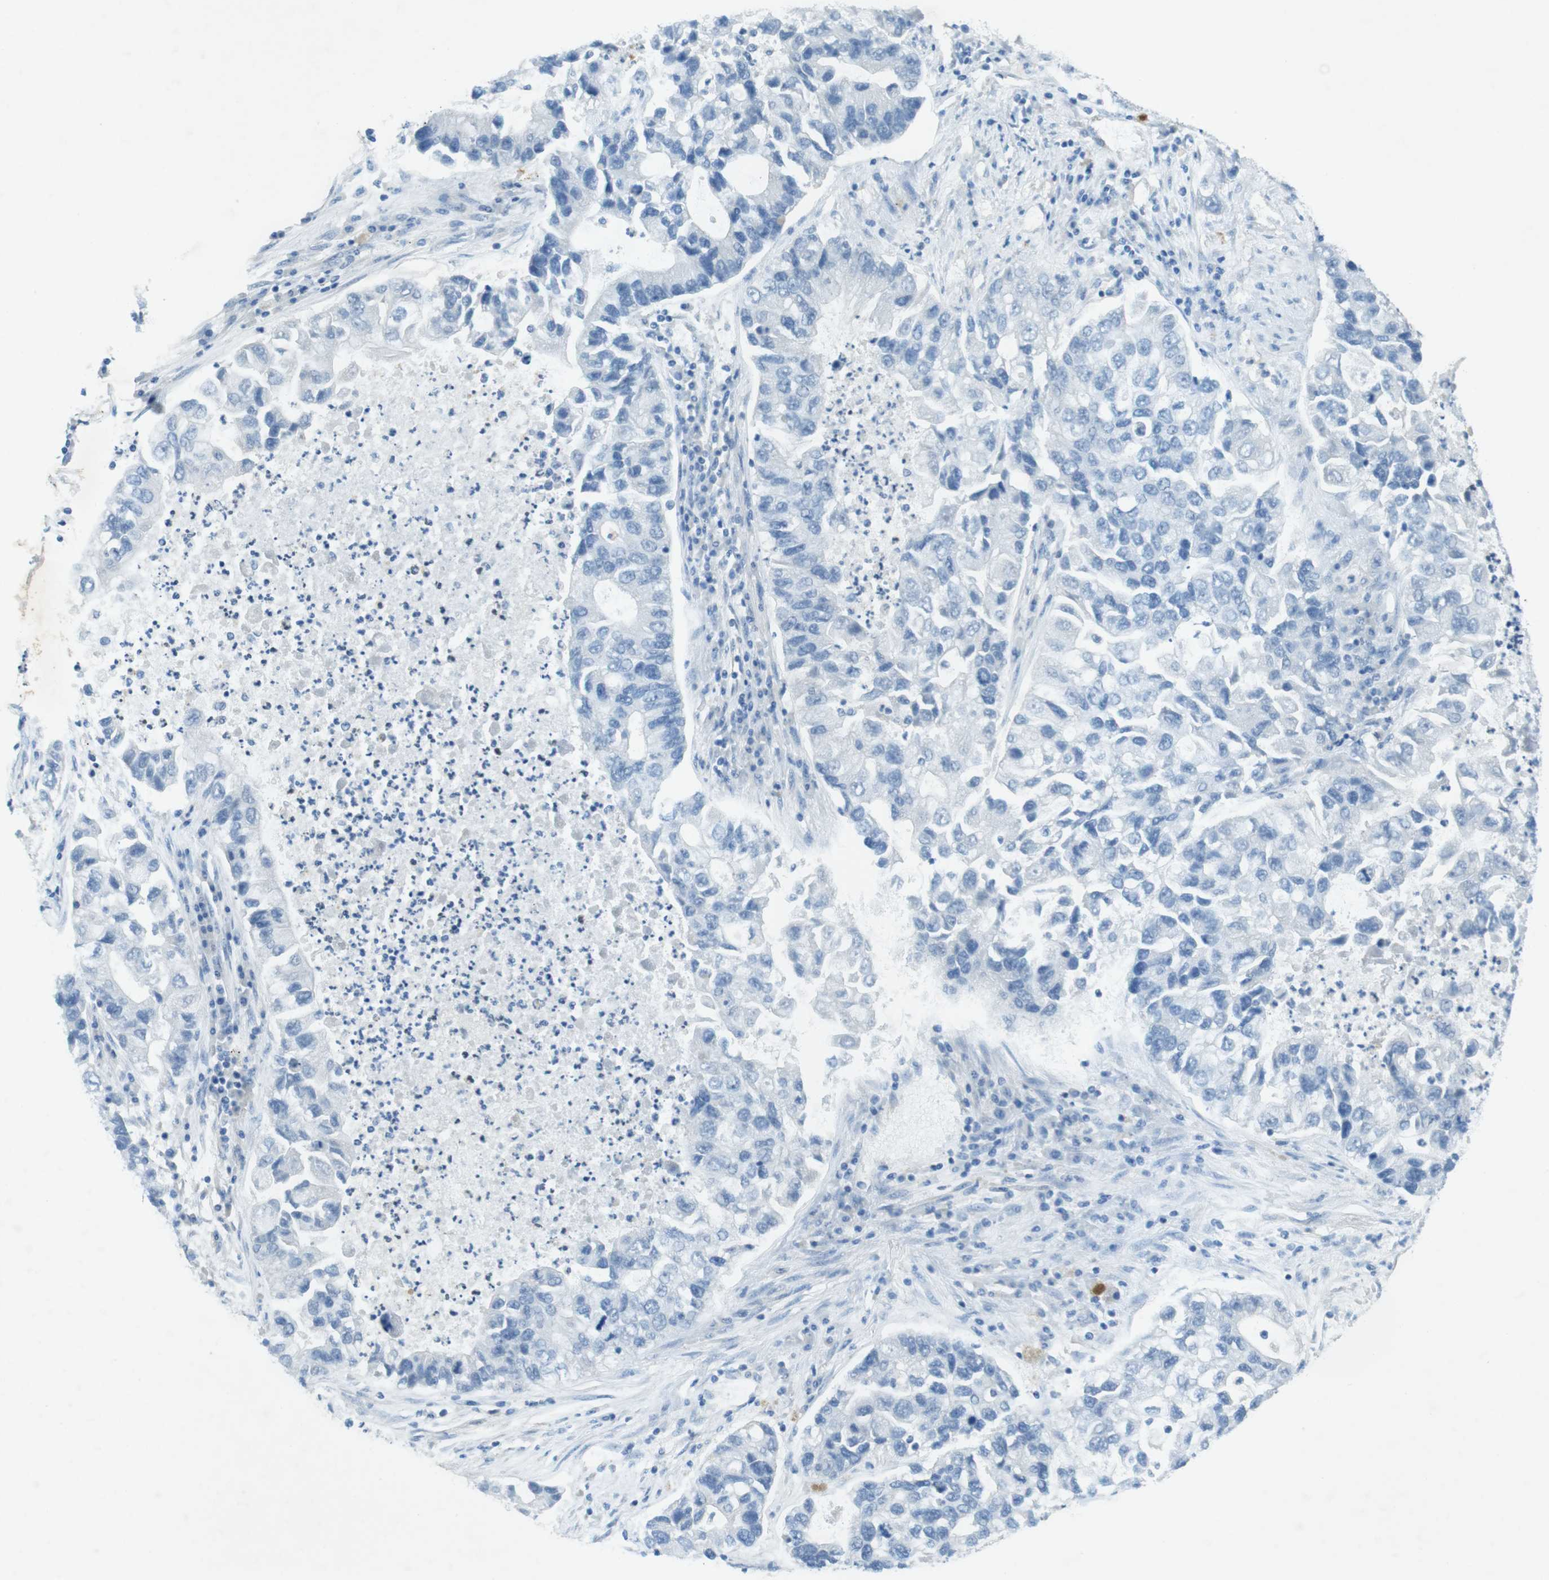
{"staining": {"intensity": "negative", "quantity": "none", "location": "none"}, "tissue": "lung cancer", "cell_type": "Tumor cells", "image_type": "cancer", "snomed": [{"axis": "morphology", "description": "Adenocarcinoma, NOS"}, {"axis": "topography", "description": "Lung"}], "caption": "Protein analysis of lung cancer (adenocarcinoma) displays no significant staining in tumor cells. Brightfield microscopy of immunohistochemistry (IHC) stained with DAB (3,3'-diaminobenzidine) (brown) and hematoxylin (blue), captured at high magnification.", "gene": "CD320", "patient": {"sex": "female", "age": 51}}